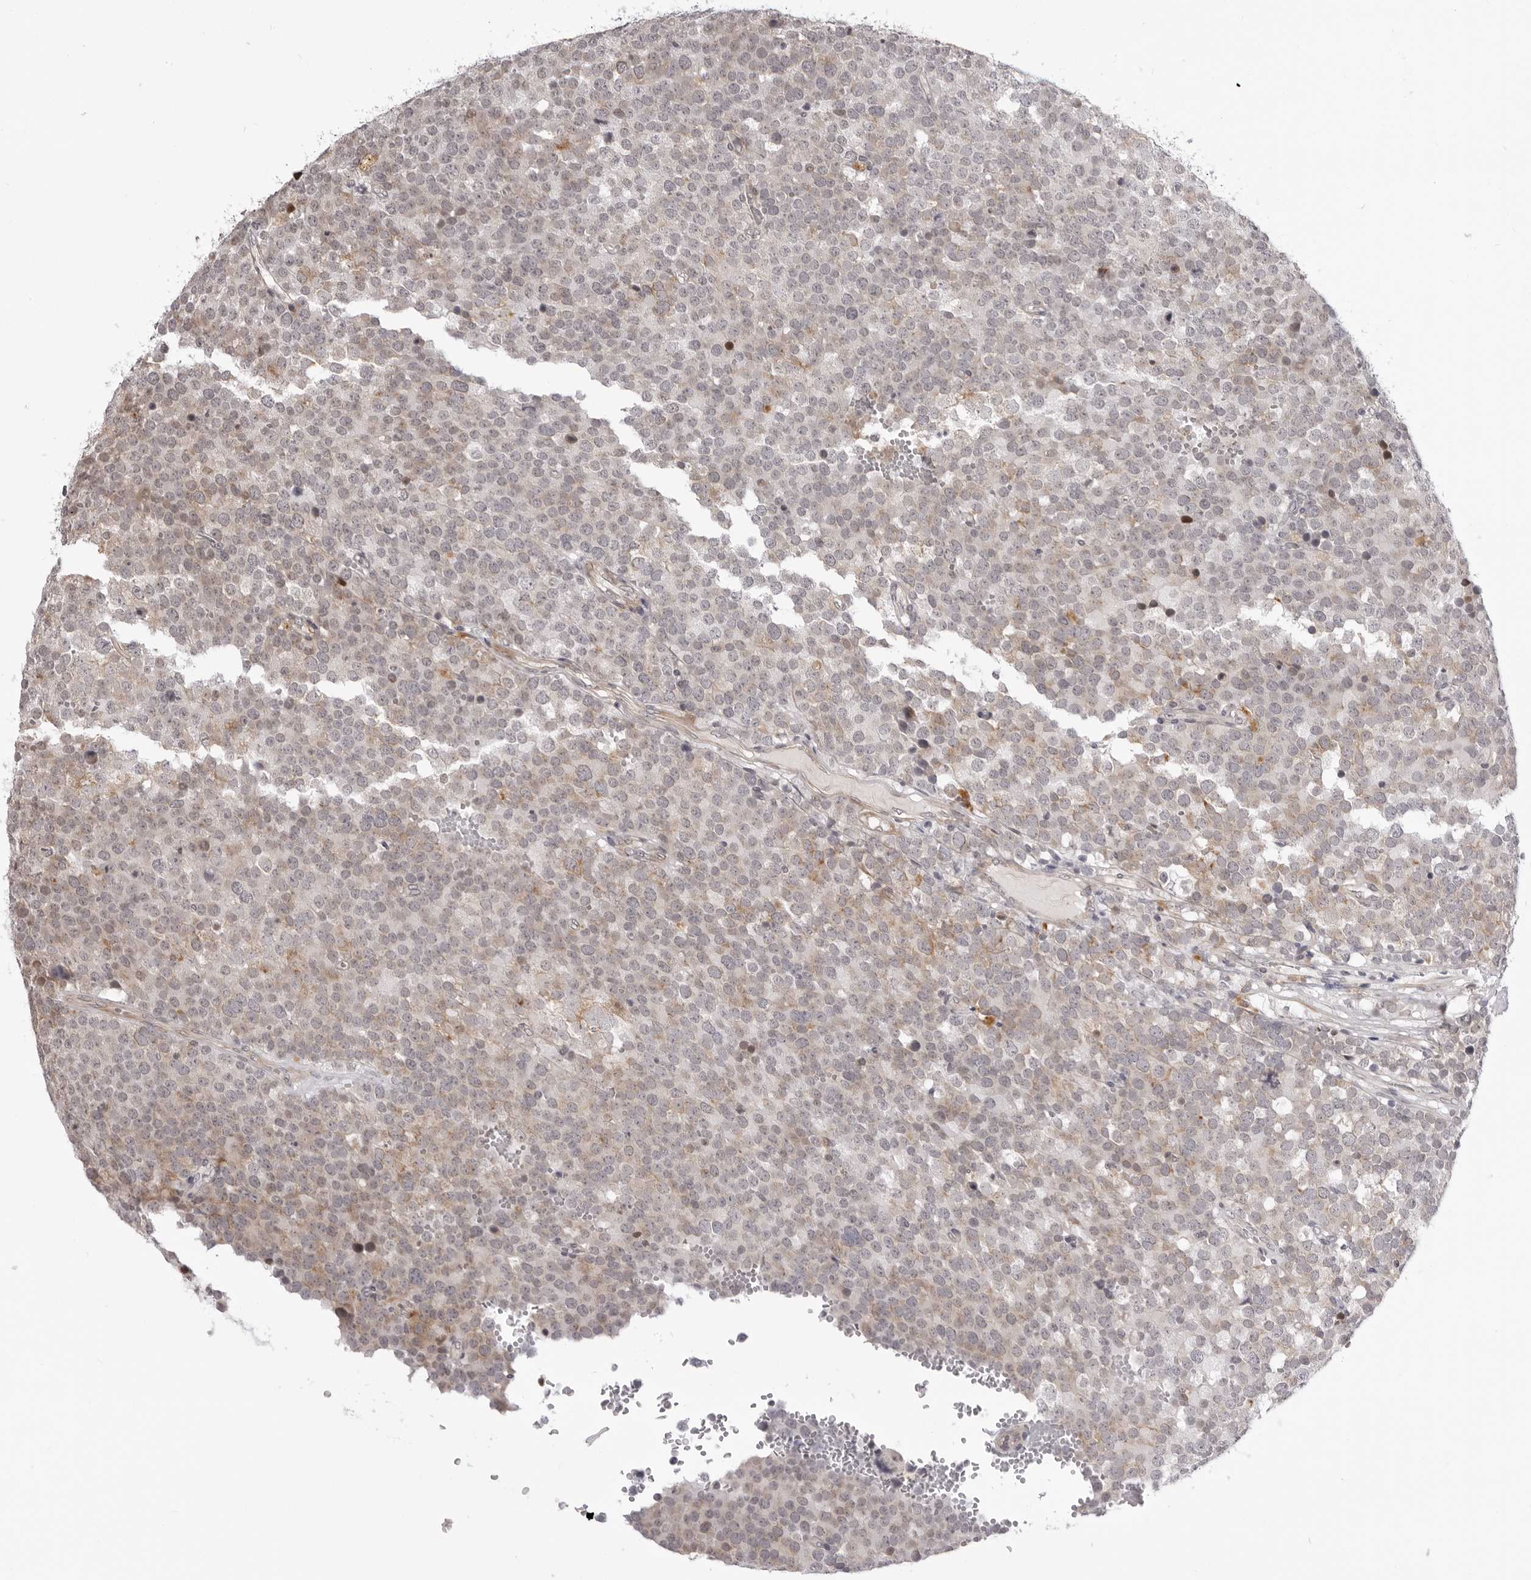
{"staining": {"intensity": "weak", "quantity": "25%-75%", "location": "cytoplasmic/membranous"}, "tissue": "testis cancer", "cell_type": "Tumor cells", "image_type": "cancer", "snomed": [{"axis": "morphology", "description": "Seminoma, NOS"}, {"axis": "topography", "description": "Testis"}], "caption": "The photomicrograph demonstrates a brown stain indicating the presence of a protein in the cytoplasmic/membranous of tumor cells in testis seminoma. The protein of interest is stained brown, and the nuclei are stained in blue (DAB (3,3'-diaminobenzidine) IHC with brightfield microscopy, high magnification).", "gene": "SUGCT", "patient": {"sex": "male", "age": 71}}